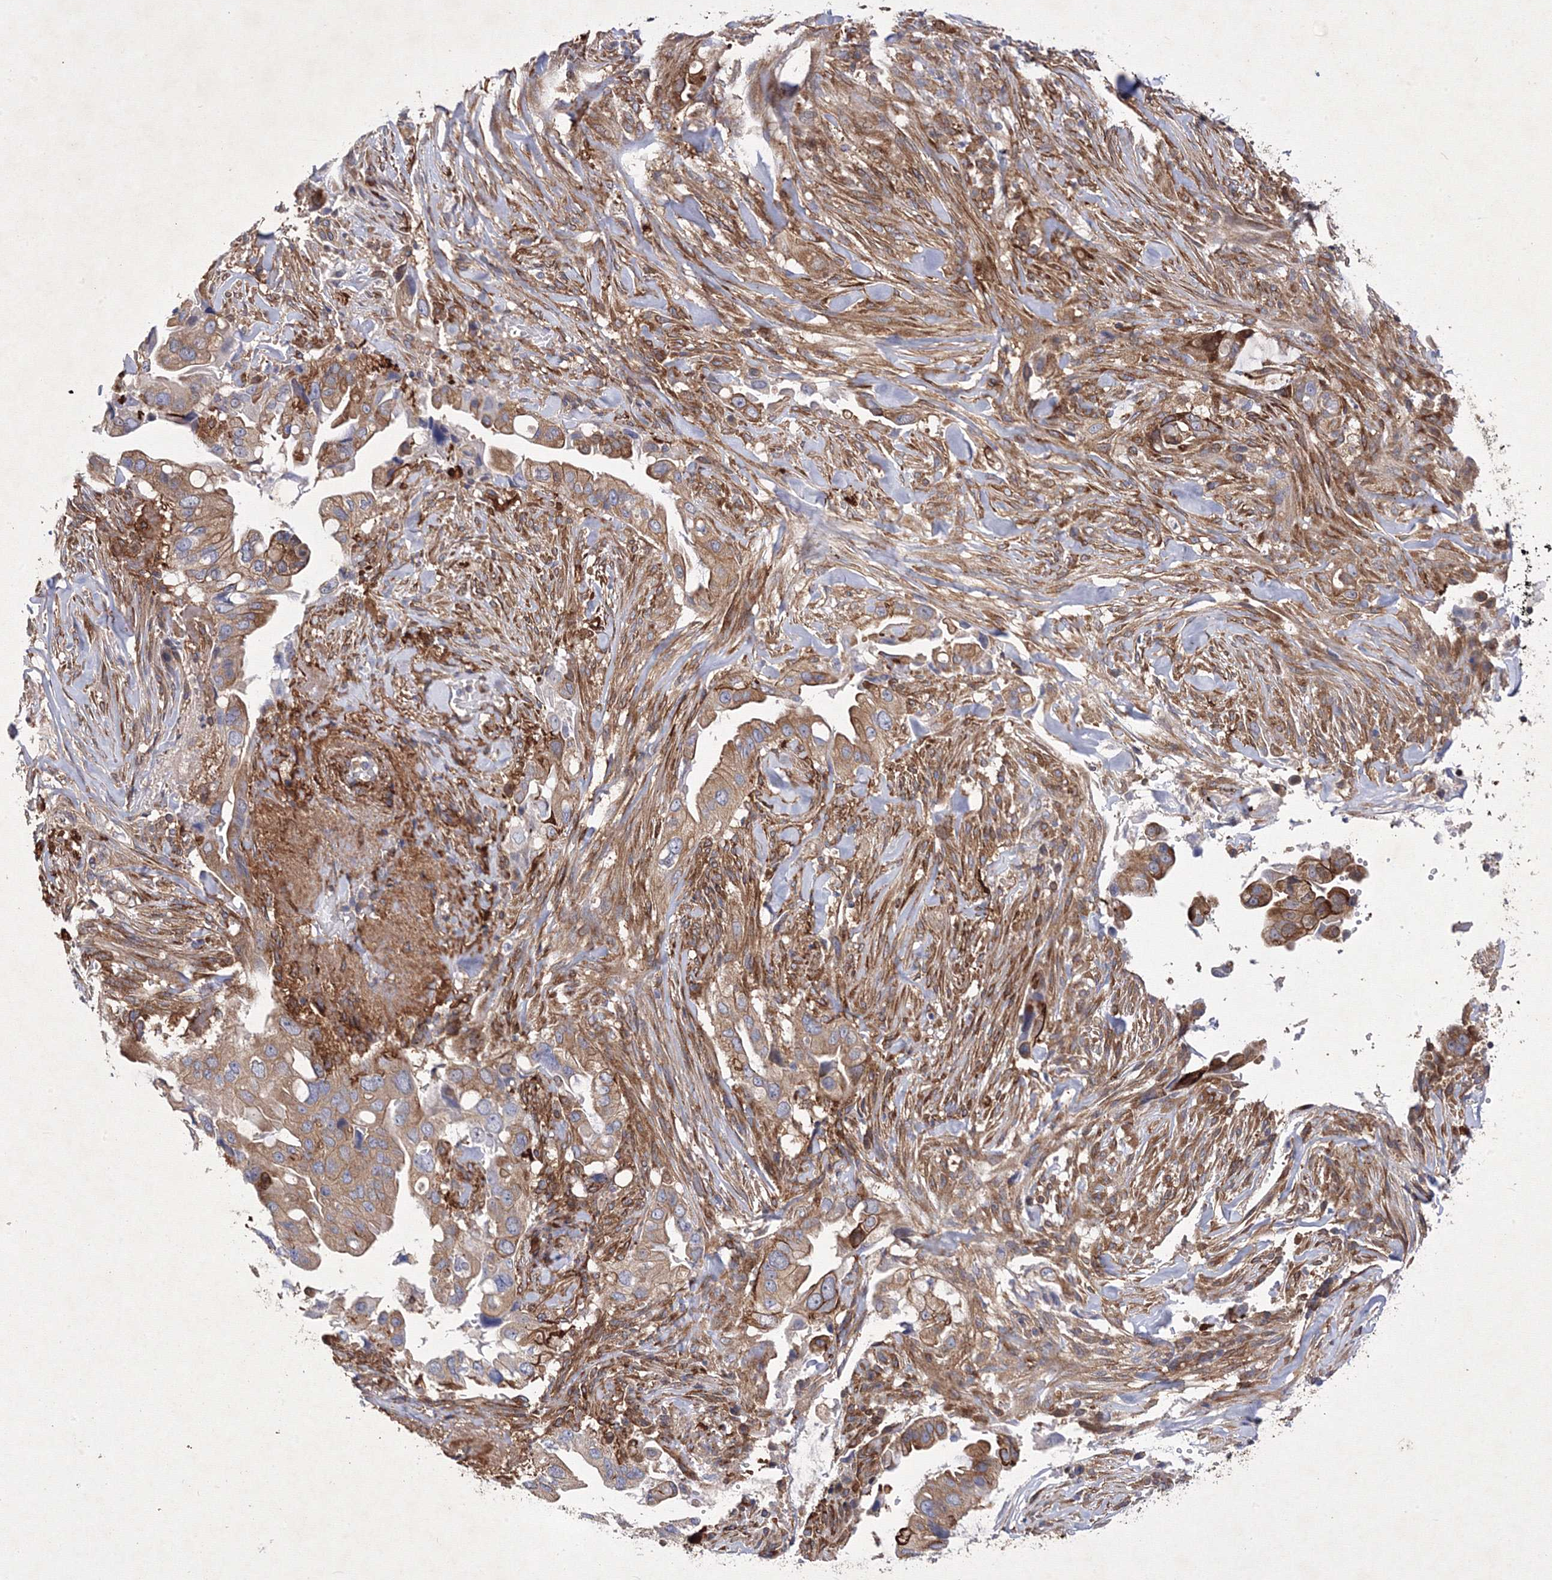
{"staining": {"intensity": "moderate", "quantity": ">75%", "location": "cytoplasmic/membranous"}, "tissue": "pancreatic cancer", "cell_type": "Tumor cells", "image_type": "cancer", "snomed": [{"axis": "morphology", "description": "Inflammation, NOS"}, {"axis": "morphology", "description": "Adenocarcinoma, NOS"}, {"axis": "topography", "description": "Pancreas"}], "caption": "Immunohistochemical staining of pancreatic cancer reveals medium levels of moderate cytoplasmic/membranous protein positivity in about >75% of tumor cells. The staining was performed using DAB (3,3'-diaminobenzidine) to visualize the protein expression in brown, while the nuclei were stained in blue with hematoxylin (Magnification: 20x).", "gene": "SNX18", "patient": {"sex": "female", "age": 56}}